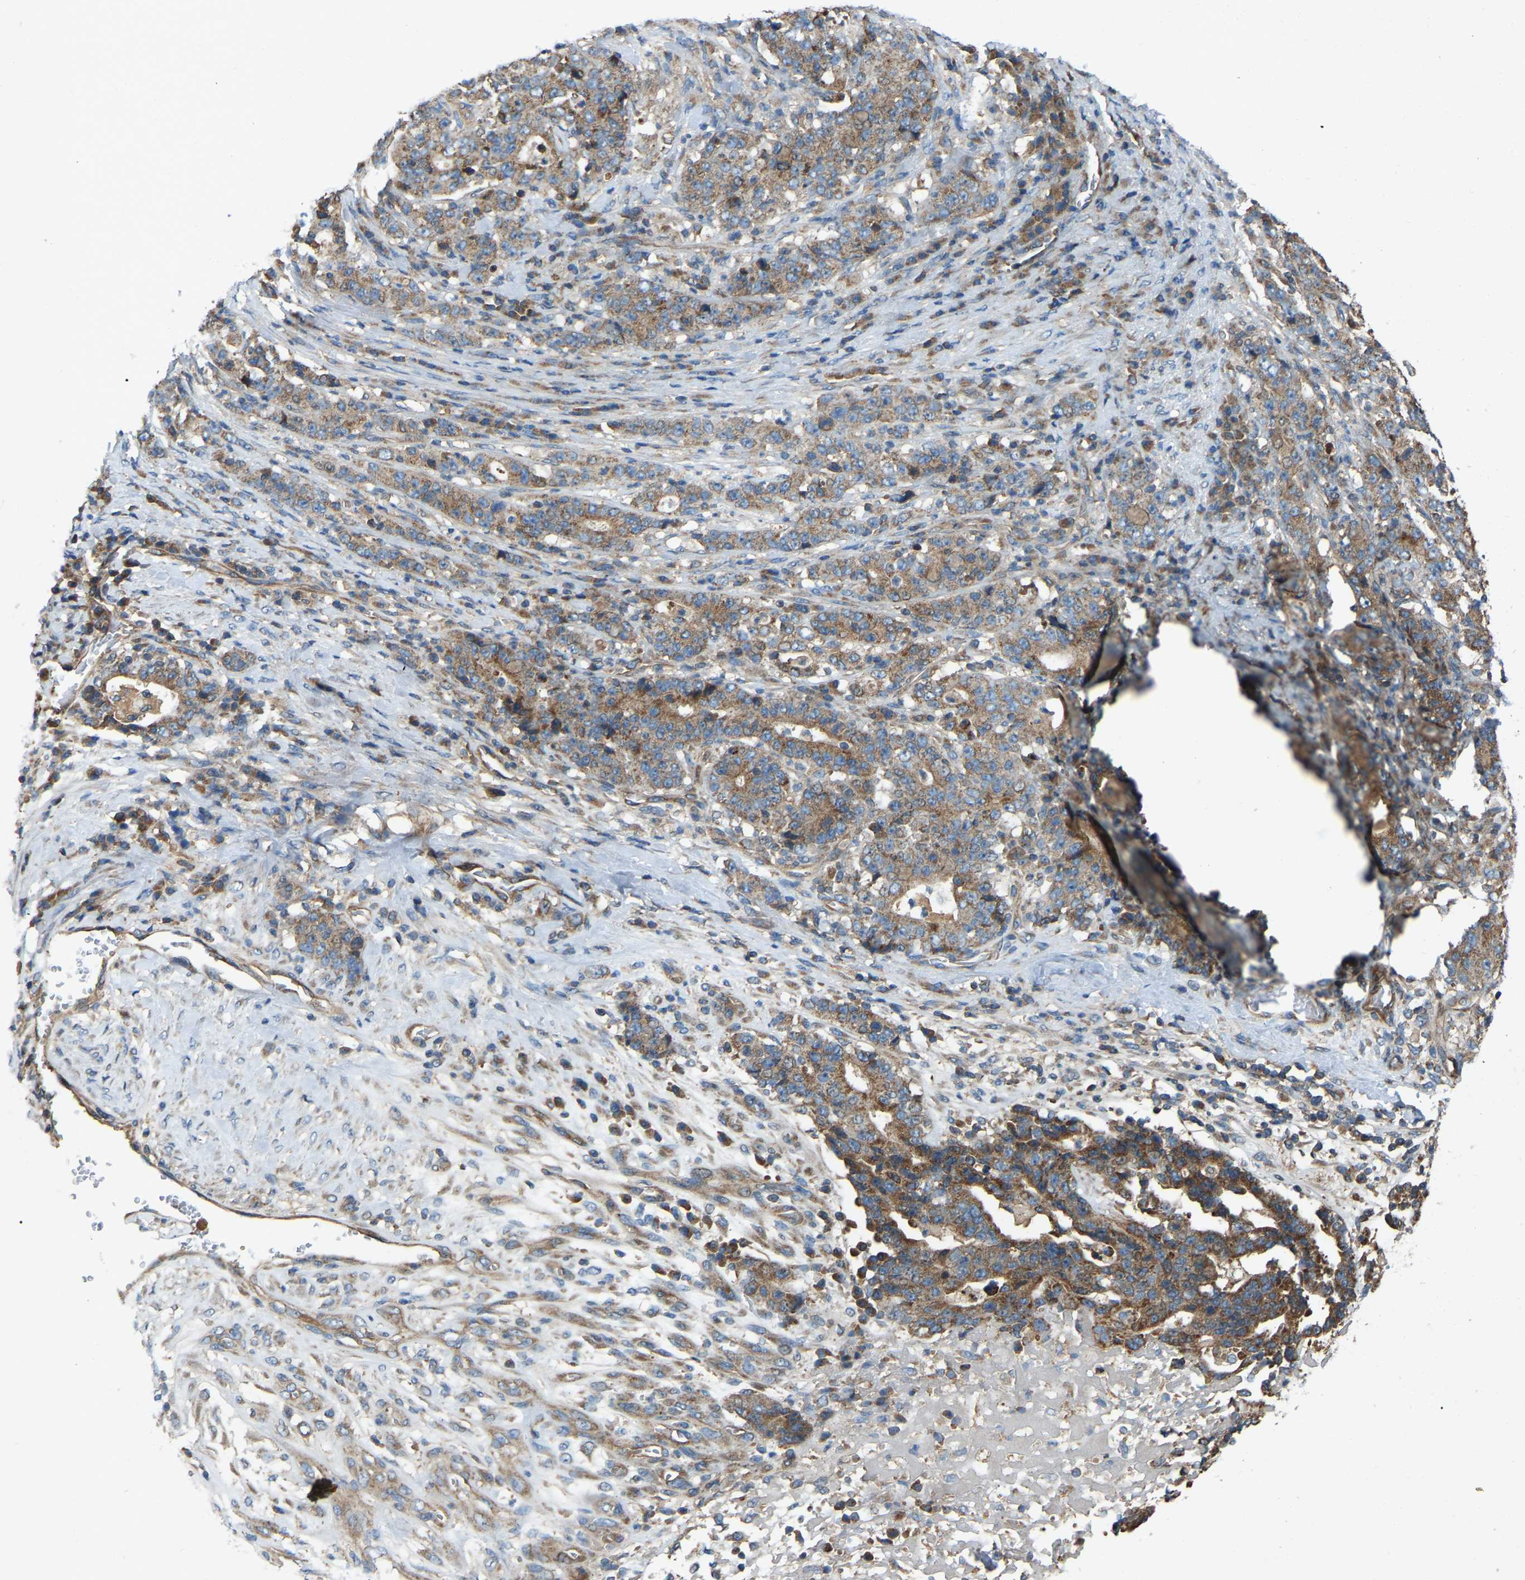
{"staining": {"intensity": "moderate", "quantity": ">75%", "location": "cytoplasmic/membranous"}, "tissue": "stomach cancer", "cell_type": "Tumor cells", "image_type": "cancer", "snomed": [{"axis": "morphology", "description": "Normal tissue, NOS"}, {"axis": "morphology", "description": "Adenocarcinoma, NOS"}, {"axis": "topography", "description": "Stomach, upper"}, {"axis": "topography", "description": "Stomach"}], "caption": "Immunohistochemistry (IHC) (DAB (3,3'-diaminobenzidine)) staining of human adenocarcinoma (stomach) reveals moderate cytoplasmic/membranous protein staining in approximately >75% of tumor cells.", "gene": "SAMD9L", "patient": {"sex": "male", "age": 59}}